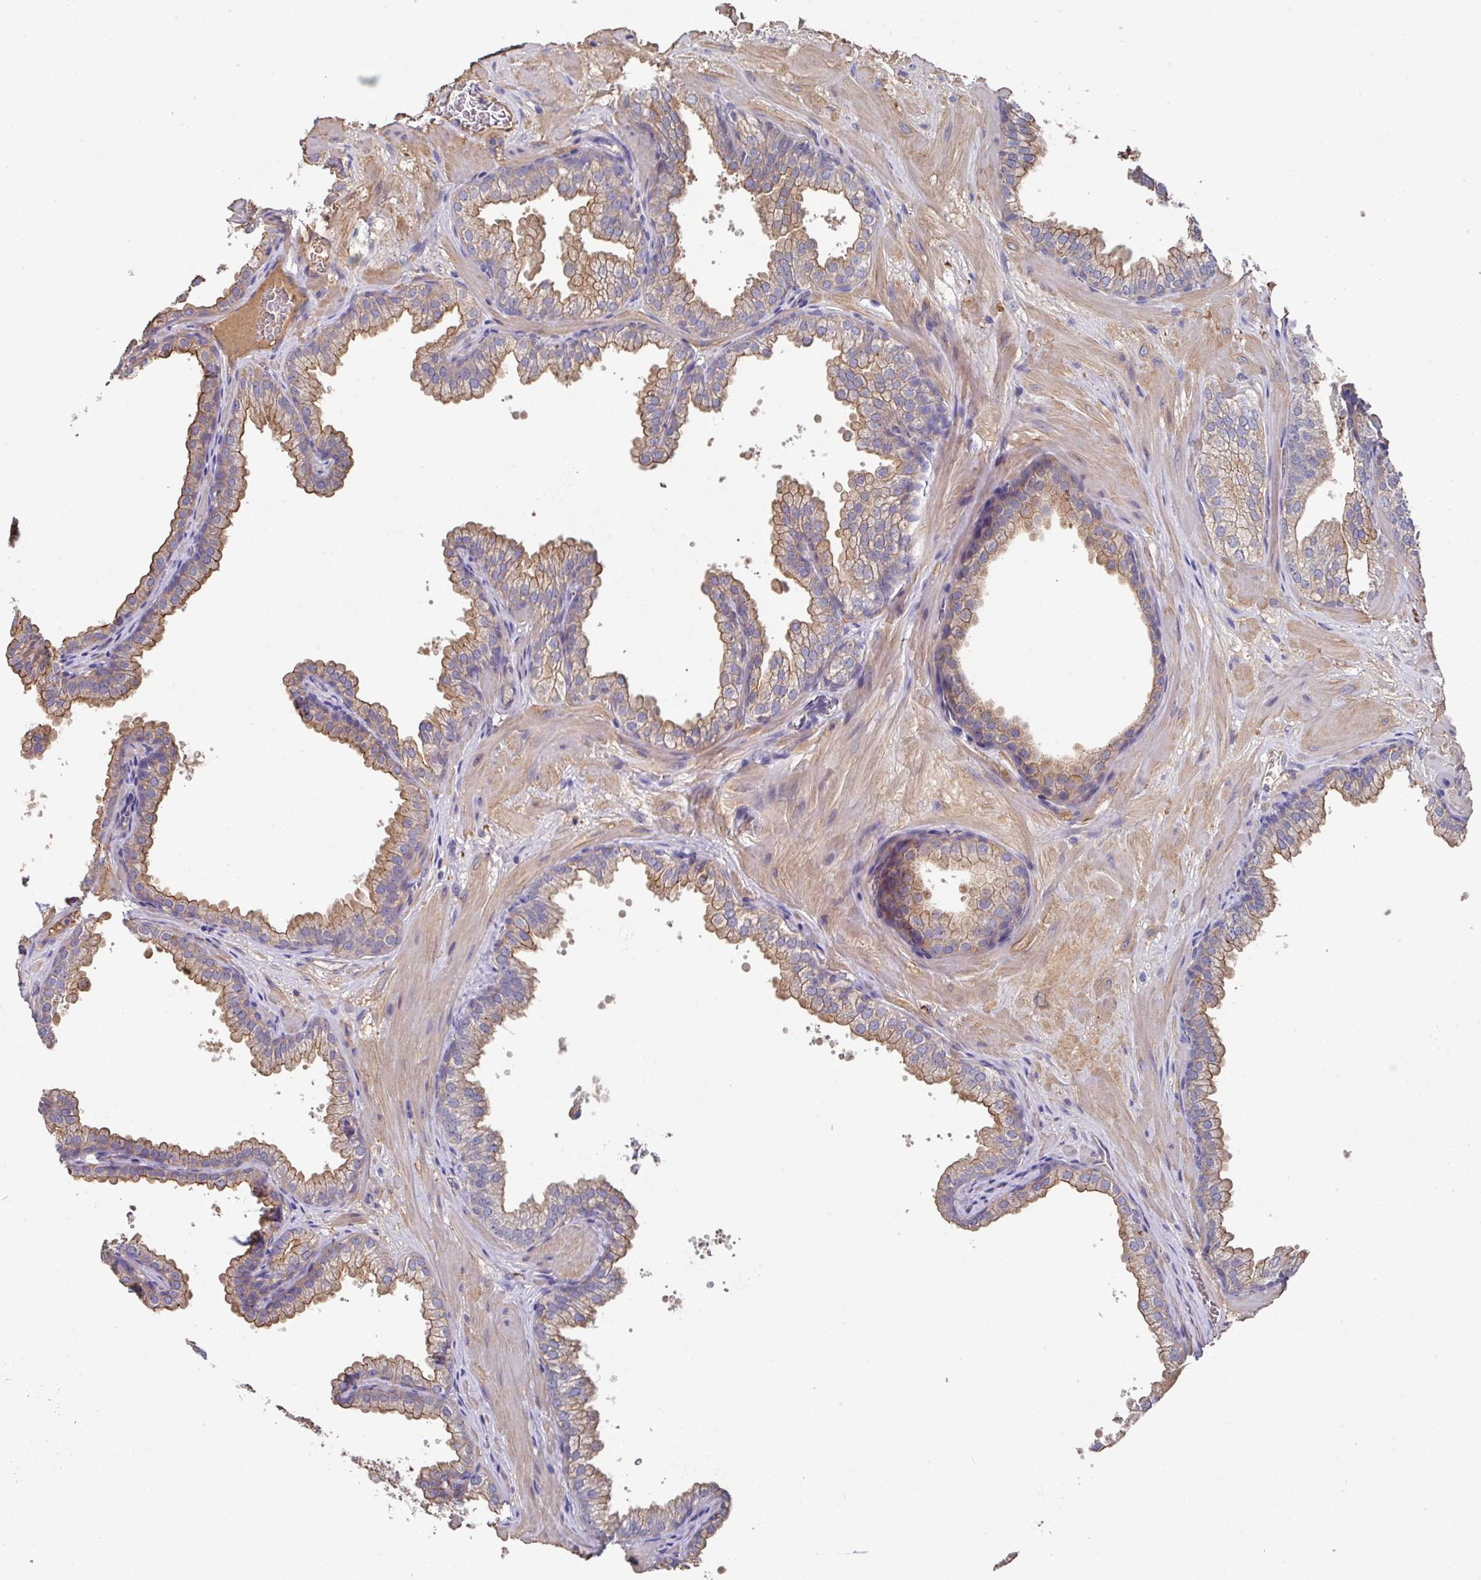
{"staining": {"intensity": "moderate", "quantity": ">75%", "location": "cytoplasmic/membranous"}, "tissue": "prostate", "cell_type": "Glandular cells", "image_type": "normal", "snomed": [{"axis": "morphology", "description": "Normal tissue, NOS"}, {"axis": "topography", "description": "Prostate"}], "caption": "Brown immunohistochemical staining in benign human prostate shows moderate cytoplasmic/membranous staining in about >75% of glandular cells.", "gene": "PRR5", "patient": {"sex": "male", "age": 37}}